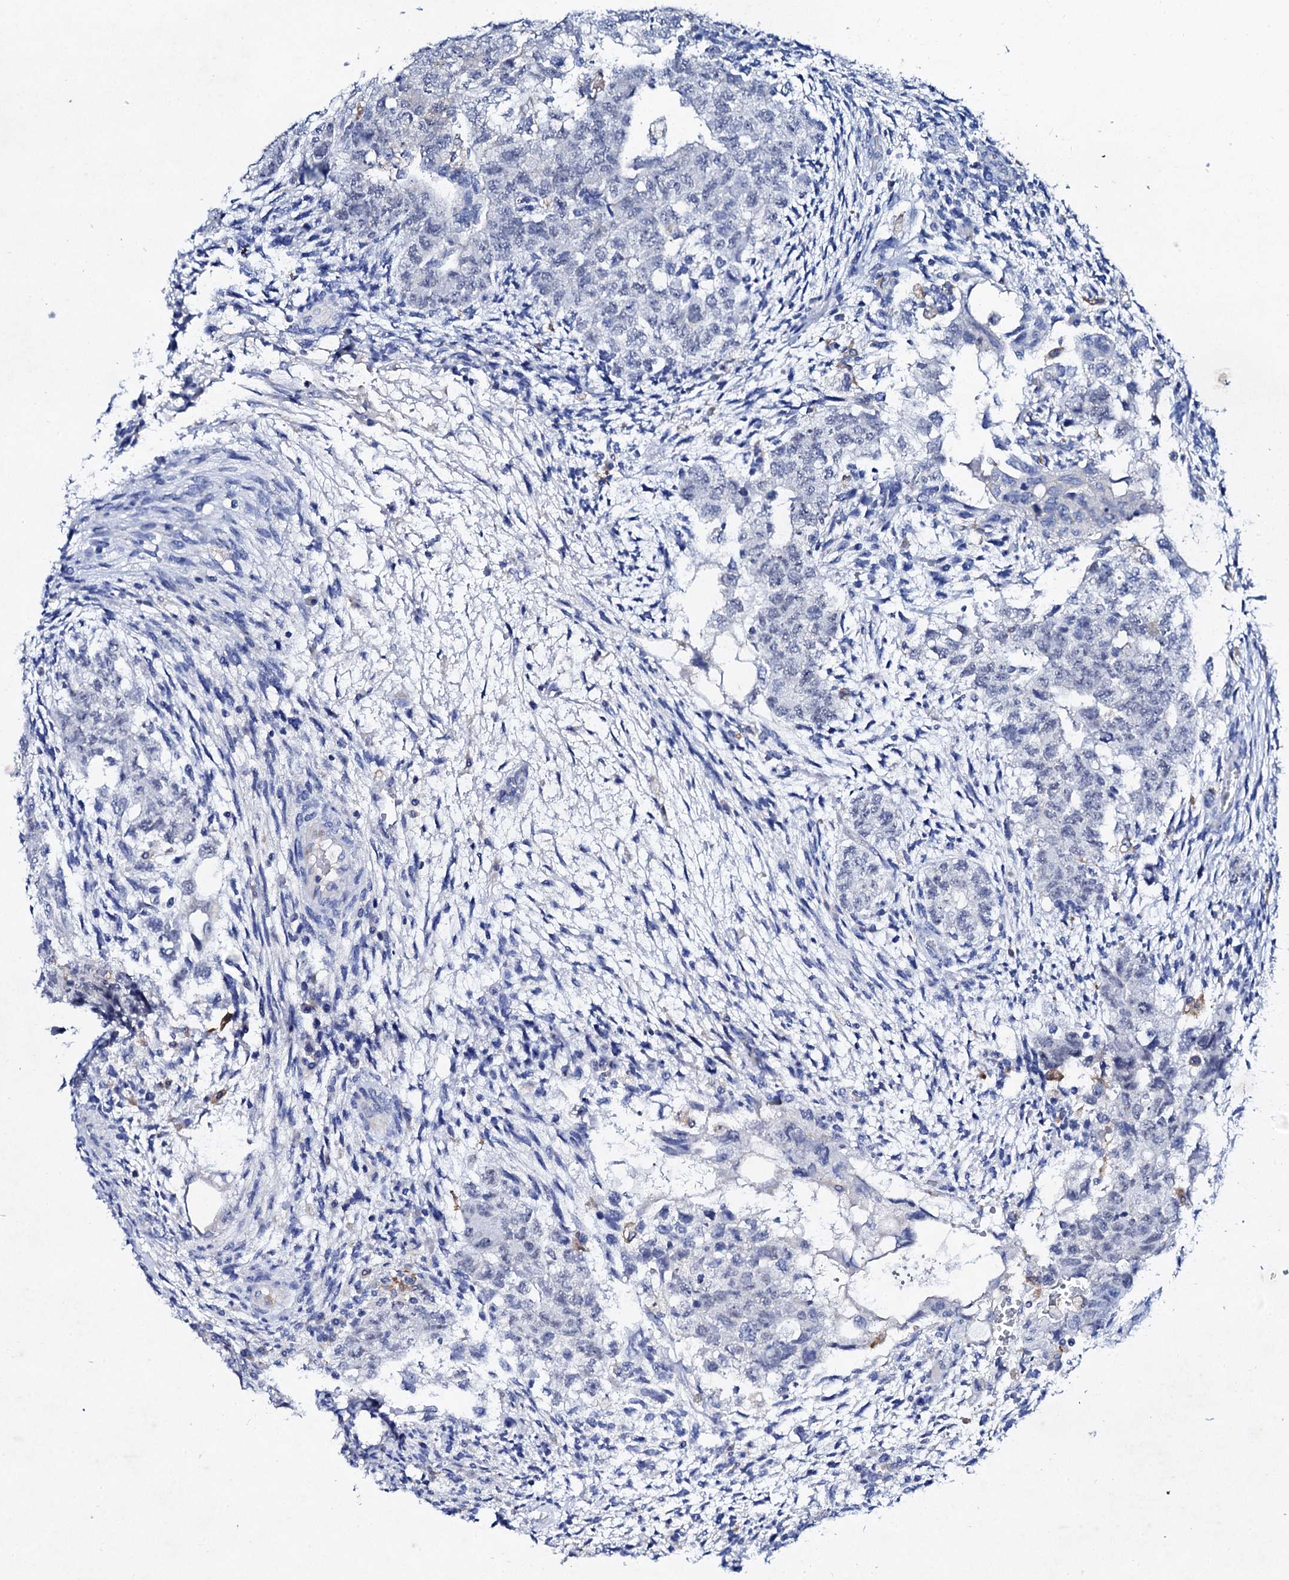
{"staining": {"intensity": "negative", "quantity": "none", "location": "none"}, "tissue": "testis cancer", "cell_type": "Tumor cells", "image_type": "cancer", "snomed": [{"axis": "morphology", "description": "Carcinoma, Embryonal, NOS"}, {"axis": "topography", "description": "Testis"}], "caption": "A photomicrograph of testis cancer stained for a protein shows no brown staining in tumor cells.", "gene": "GLB1L3", "patient": {"sex": "male", "age": 36}}